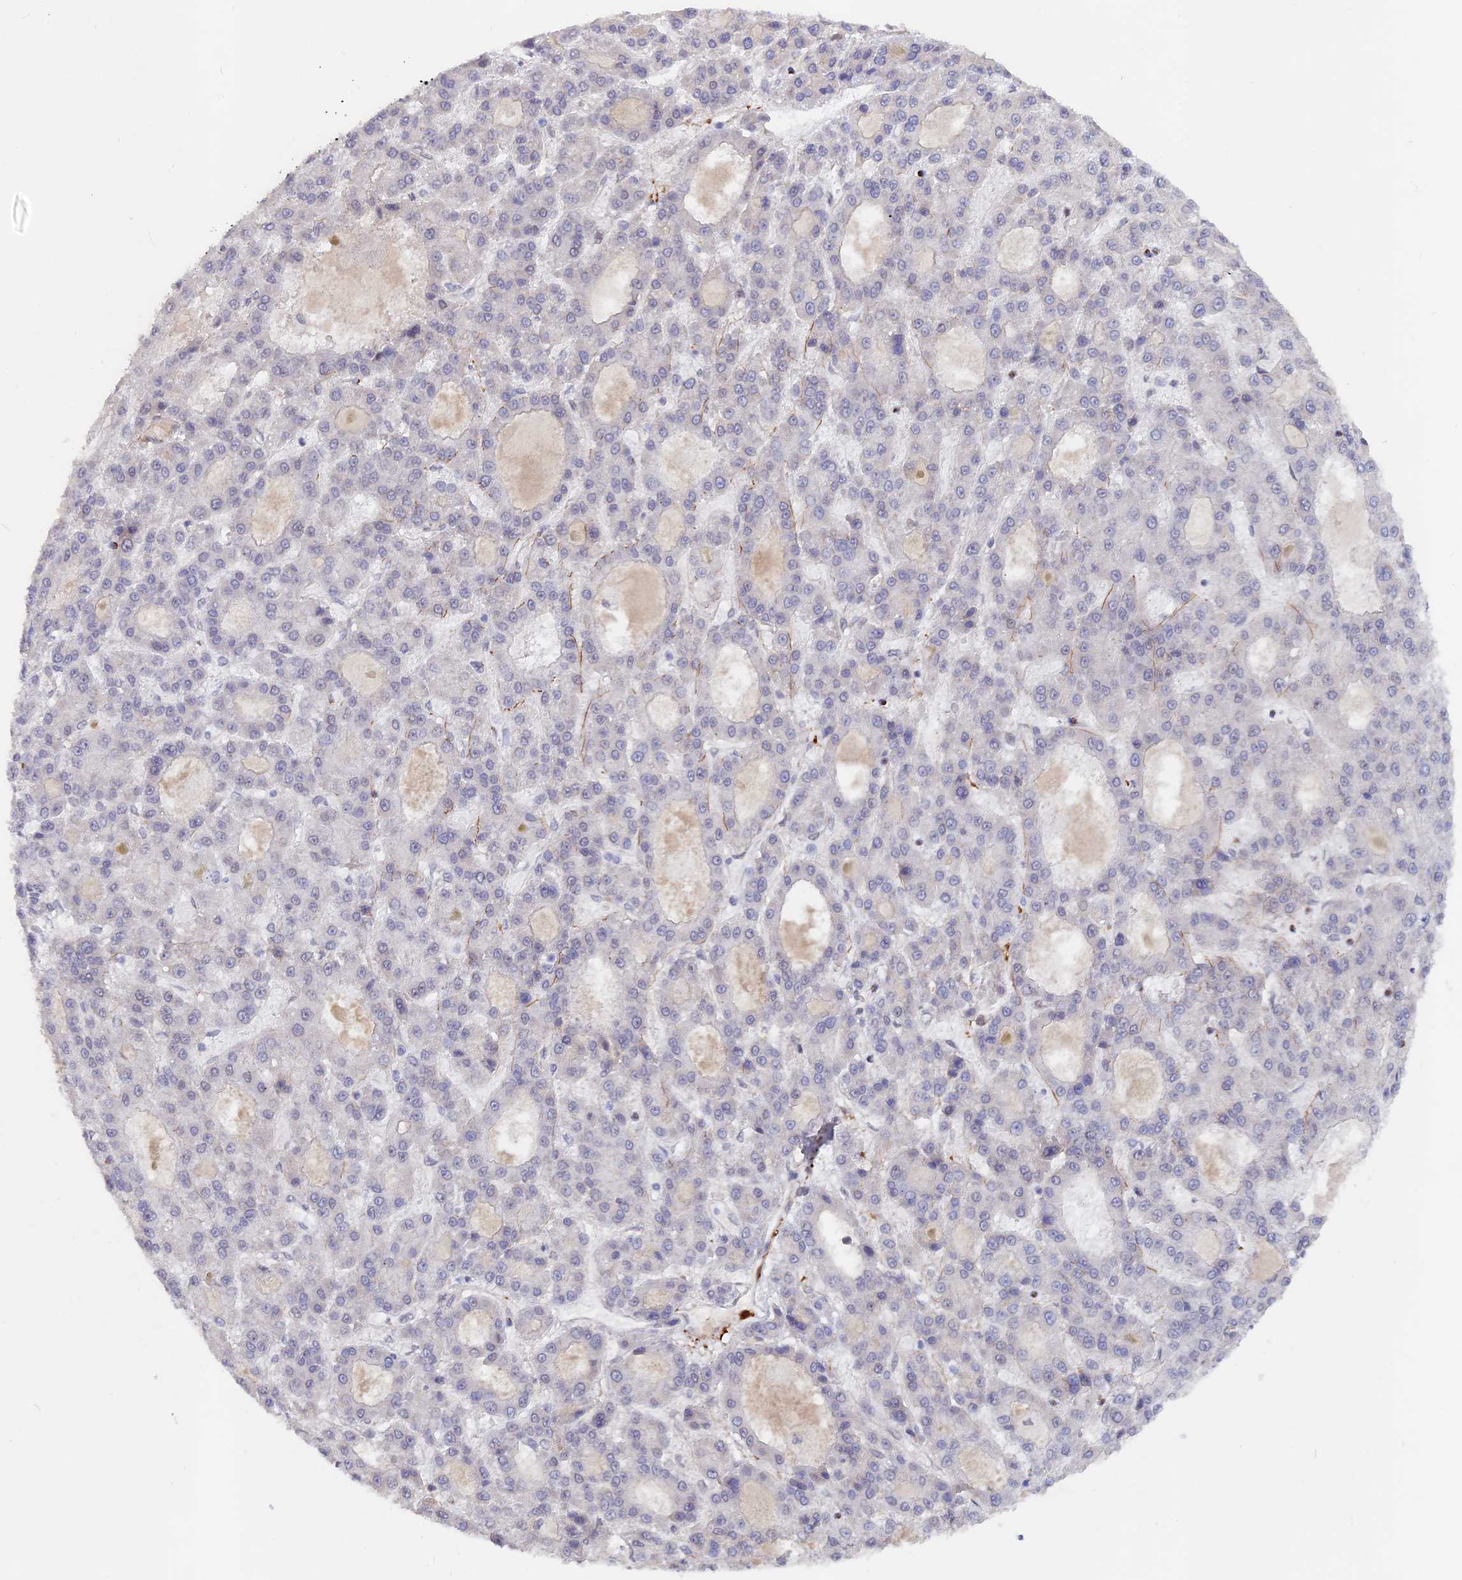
{"staining": {"intensity": "negative", "quantity": "none", "location": "none"}, "tissue": "liver cancer", "cell_type": "Tumor cells", "image_type": "cancer", "snomed": [{"axis": "morphology", "description": "Carcinoma, Hepatocellular, NOS"}, {"axis": "topography", "description": "Liver"}], "caption": "Immunohistochemical staining of human hepatocellular carcinoma (liver) shows no significant staining in tumor cells. (Immunohistochemistry, brightfield microscopy, high magnification).", "gene": "CCDC154", "patient": {"sex": "male", "age": 70}}